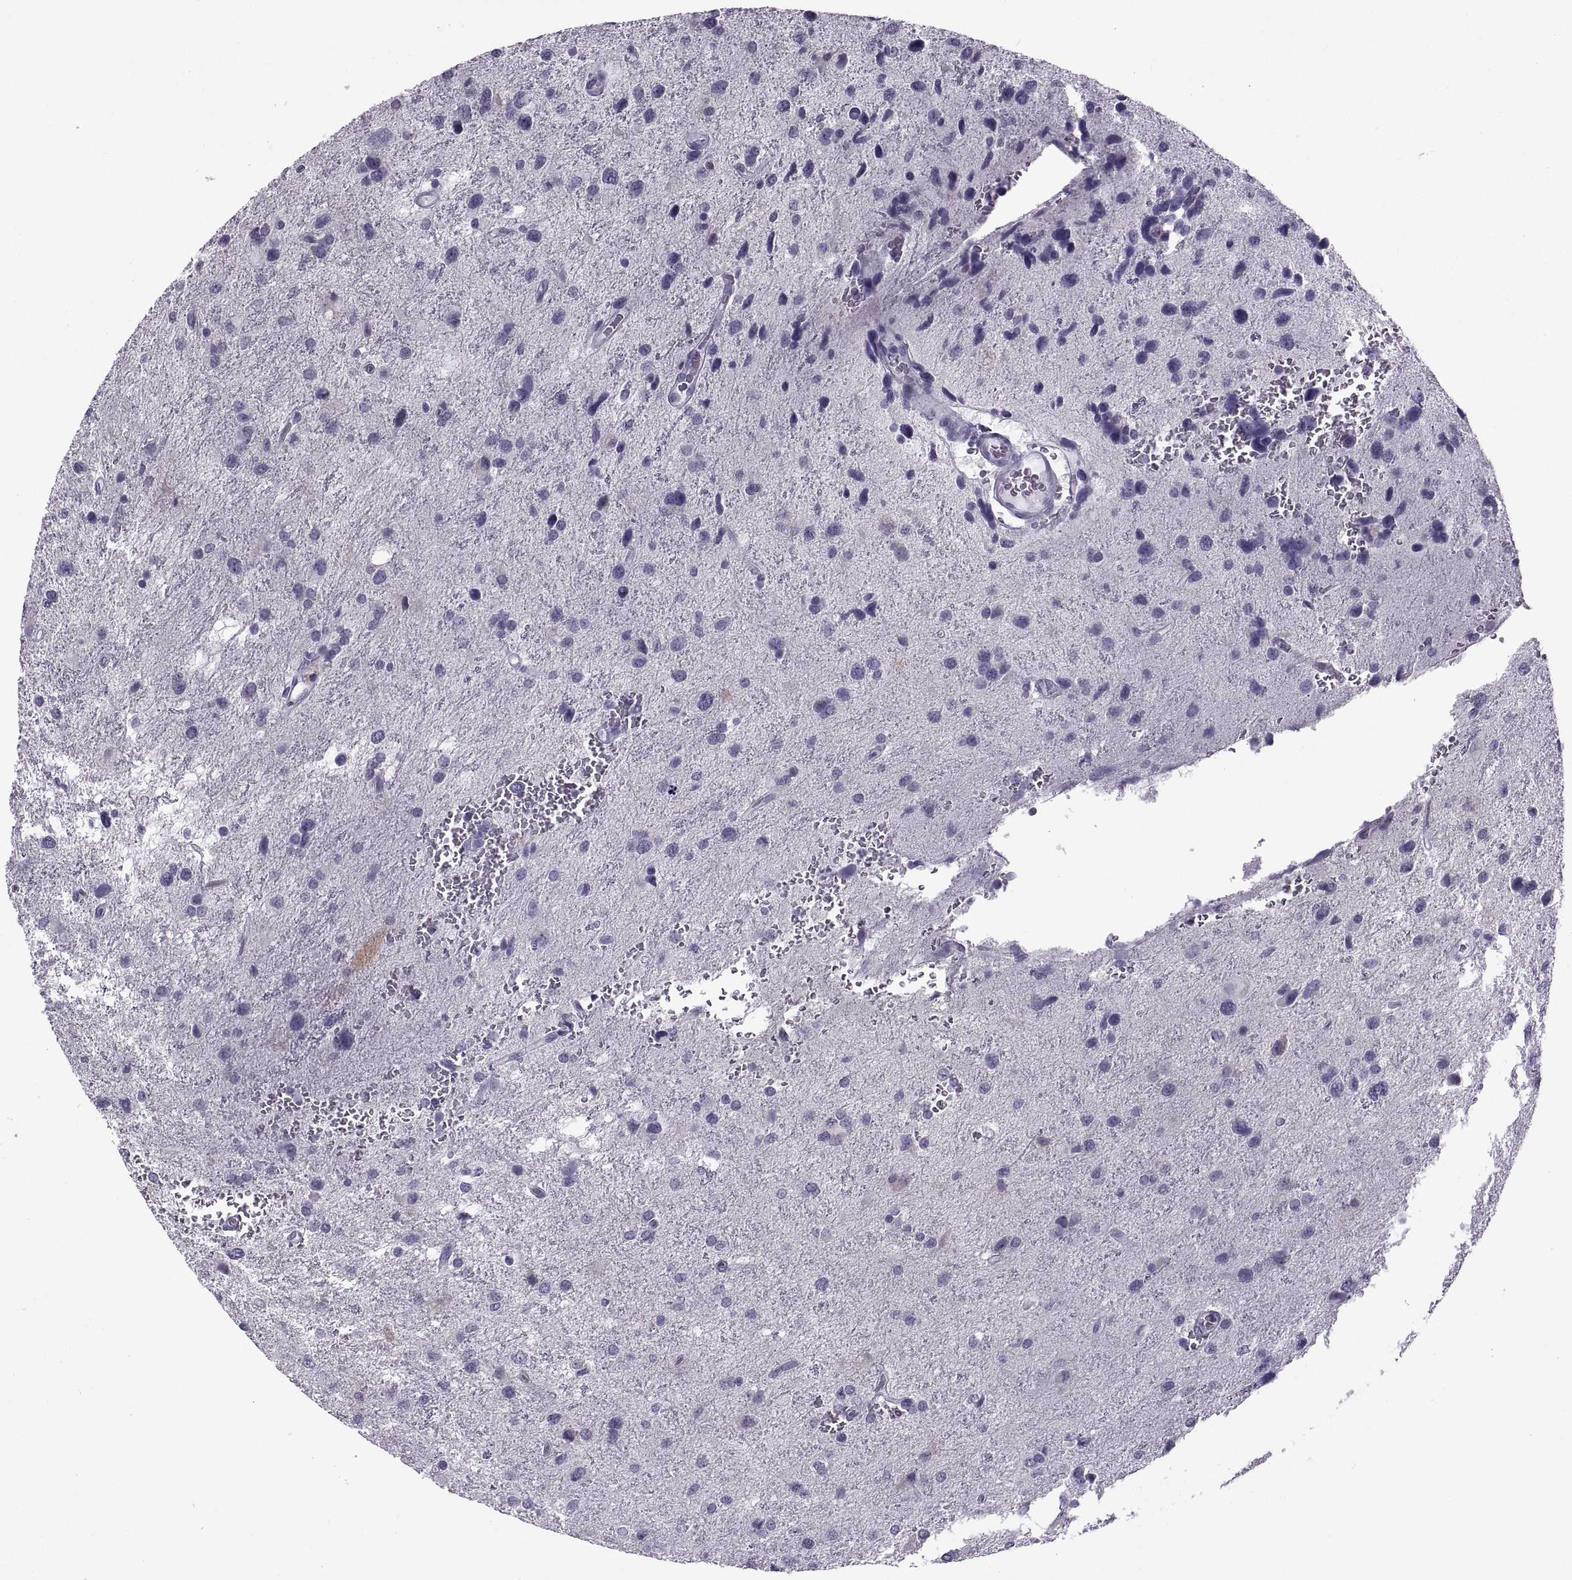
{"staining": {"intensity": "negative", "quantity": "none", "location": "none"}, "tissue": "glioma", "cell_type": "Tumor cells", "image_type": "cancer", "snomed": [{"axis": "morphology", "description": "Glioma, malignant, NOS"}, {"axis": "morphology", "description": "Glioma, malignant, High grade"}, {"axis": "topography", "description": "Brain"}], "caption": "A micrograph of malignant glioma (high-grade) stained for a protein reveals no brown staining in tumor cells.", "gene": "RLBP1", "patient": {"sex": "female", "age": 71}}